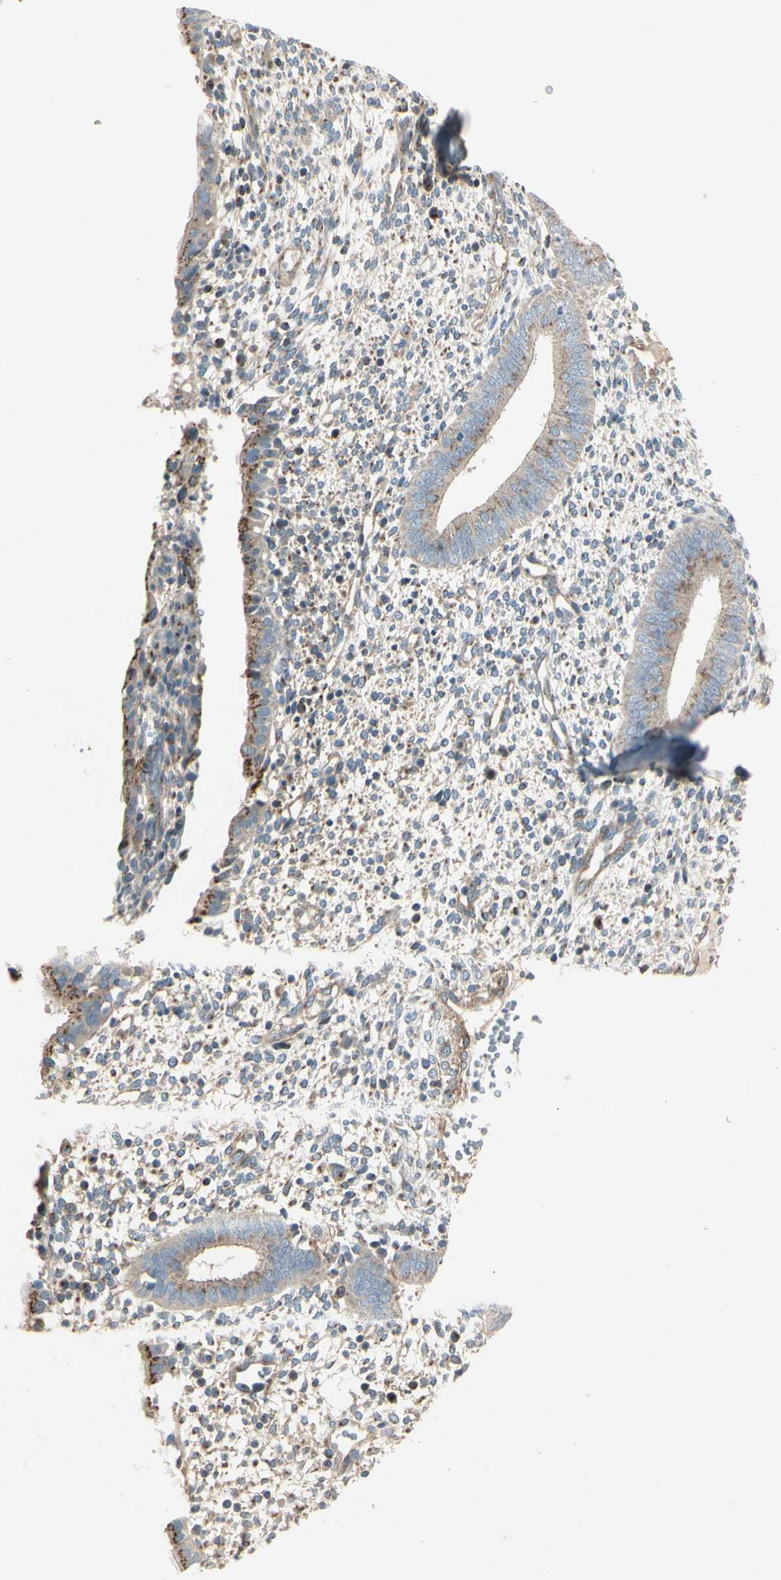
{"staining": {"intensity": "moderate", "quantity": ">75%", "location": "cytoplasmic/membranous"}, "tissue": "endometrium", "cell_type": "Cells in endometrial stroma", "image_type": "normal", "snomed": [{"axis": "morphology", "description": "Normal tissue, NOS"}, {"axis": "topography", "description": "Endometrium"}], "caption": "Human endometrium stained for a protein (brown) demonstrates moderate cytoplasmic/membranous positive expression in about >75% of cells in endometrial stroma.", "gene": "ABCA3", "patient": {"sex": "female", "age": 35}}